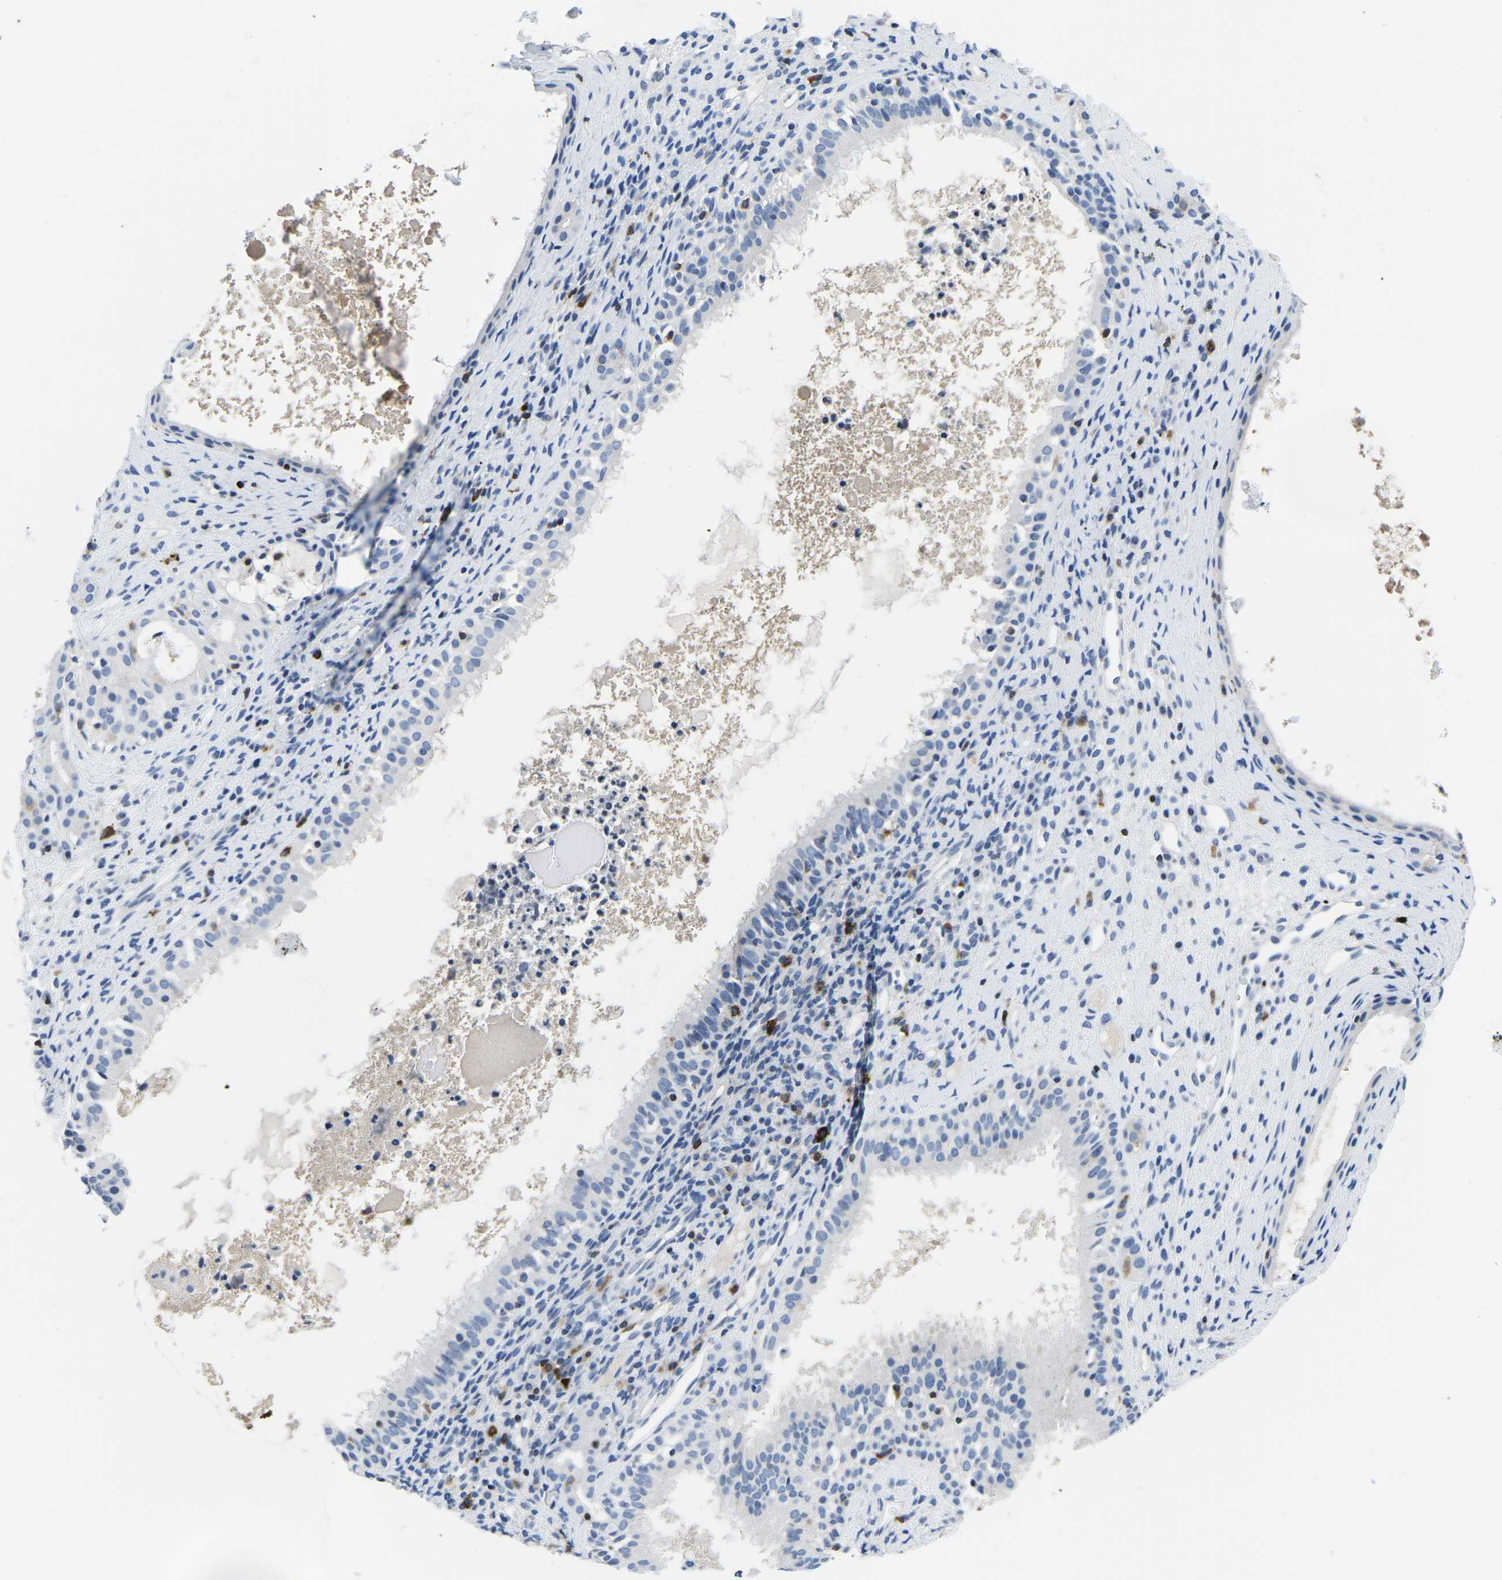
{"staining": {"intensity": "negative", "quantity": "none", "location": "none"}, "tissue": "nasopharynx", "cell_type": "Respiratory epithelial cells", "image_type": "normal", "snomed": [{"axis": "morphology", "description": "Normal tissue, NOS"}, {"axis": "topography", "description": "Nasopharynx"}], "caption": "IHC micrograph of unremarkable nasopharynx: human nasopharynx stained with DAB demonstrates no significant protein staining in respiratory epithelial cells.", "gene": "CTSW", "patient": {"sex": "male", "age": 22}}